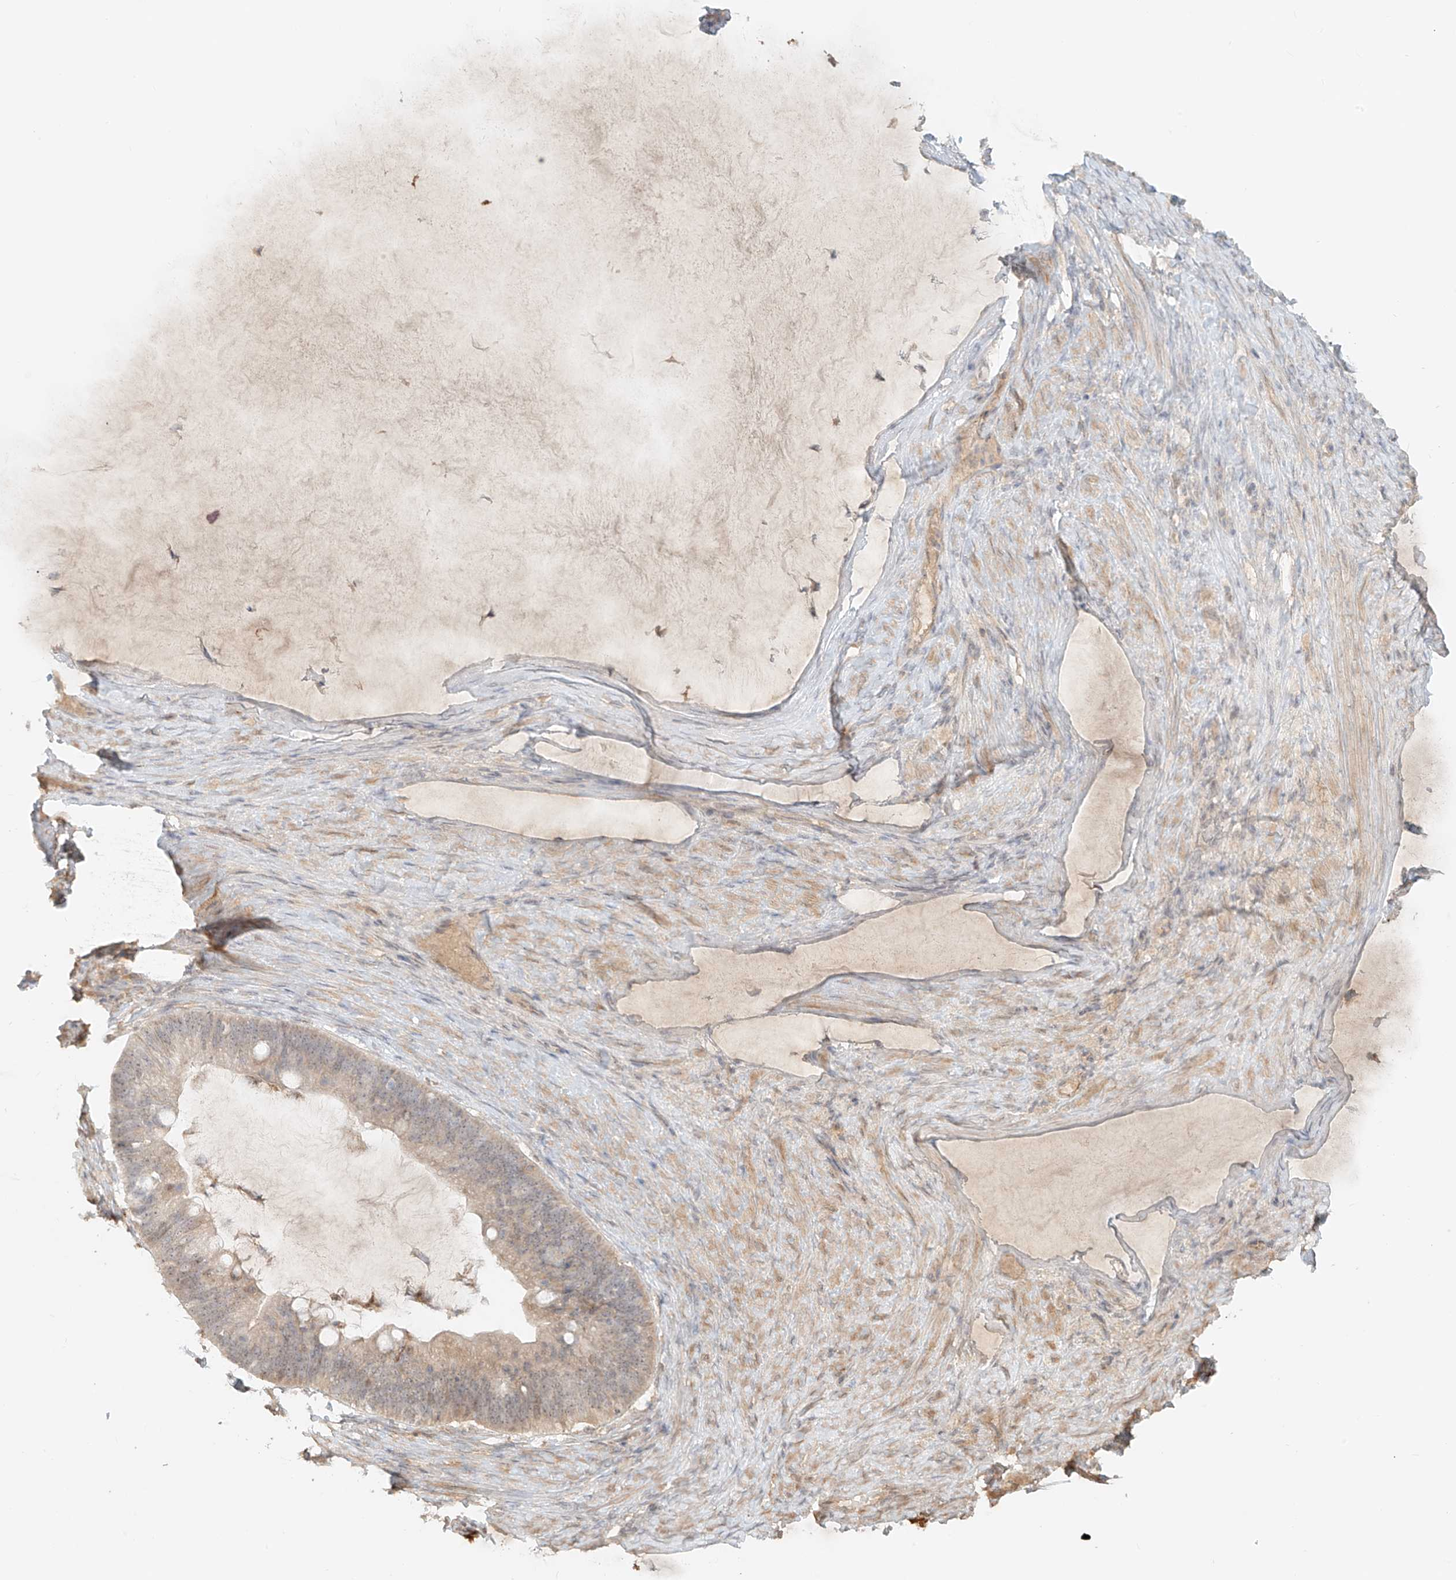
{"staining": {"intensity": "weak", "quantity": ">75%", "location": "cytoplasmic/membranous"}, "tissue": "ovarian cancer", "cell_type": "Tumor cells", "image_type": "cancer", "snomed": [{"axis": "morphology", "description": "Cystadenocarcinoma, mucinous, NOS"}, {"axis": "topography", "description": "Ovary"}], "caption": "Tumor cells reveal weak cytoplasmic/membranous staining in approximately >75% of cells in ovarian cancer.", "gene": "ABCD1", "patient": {"sex": "female", "age": 61}}